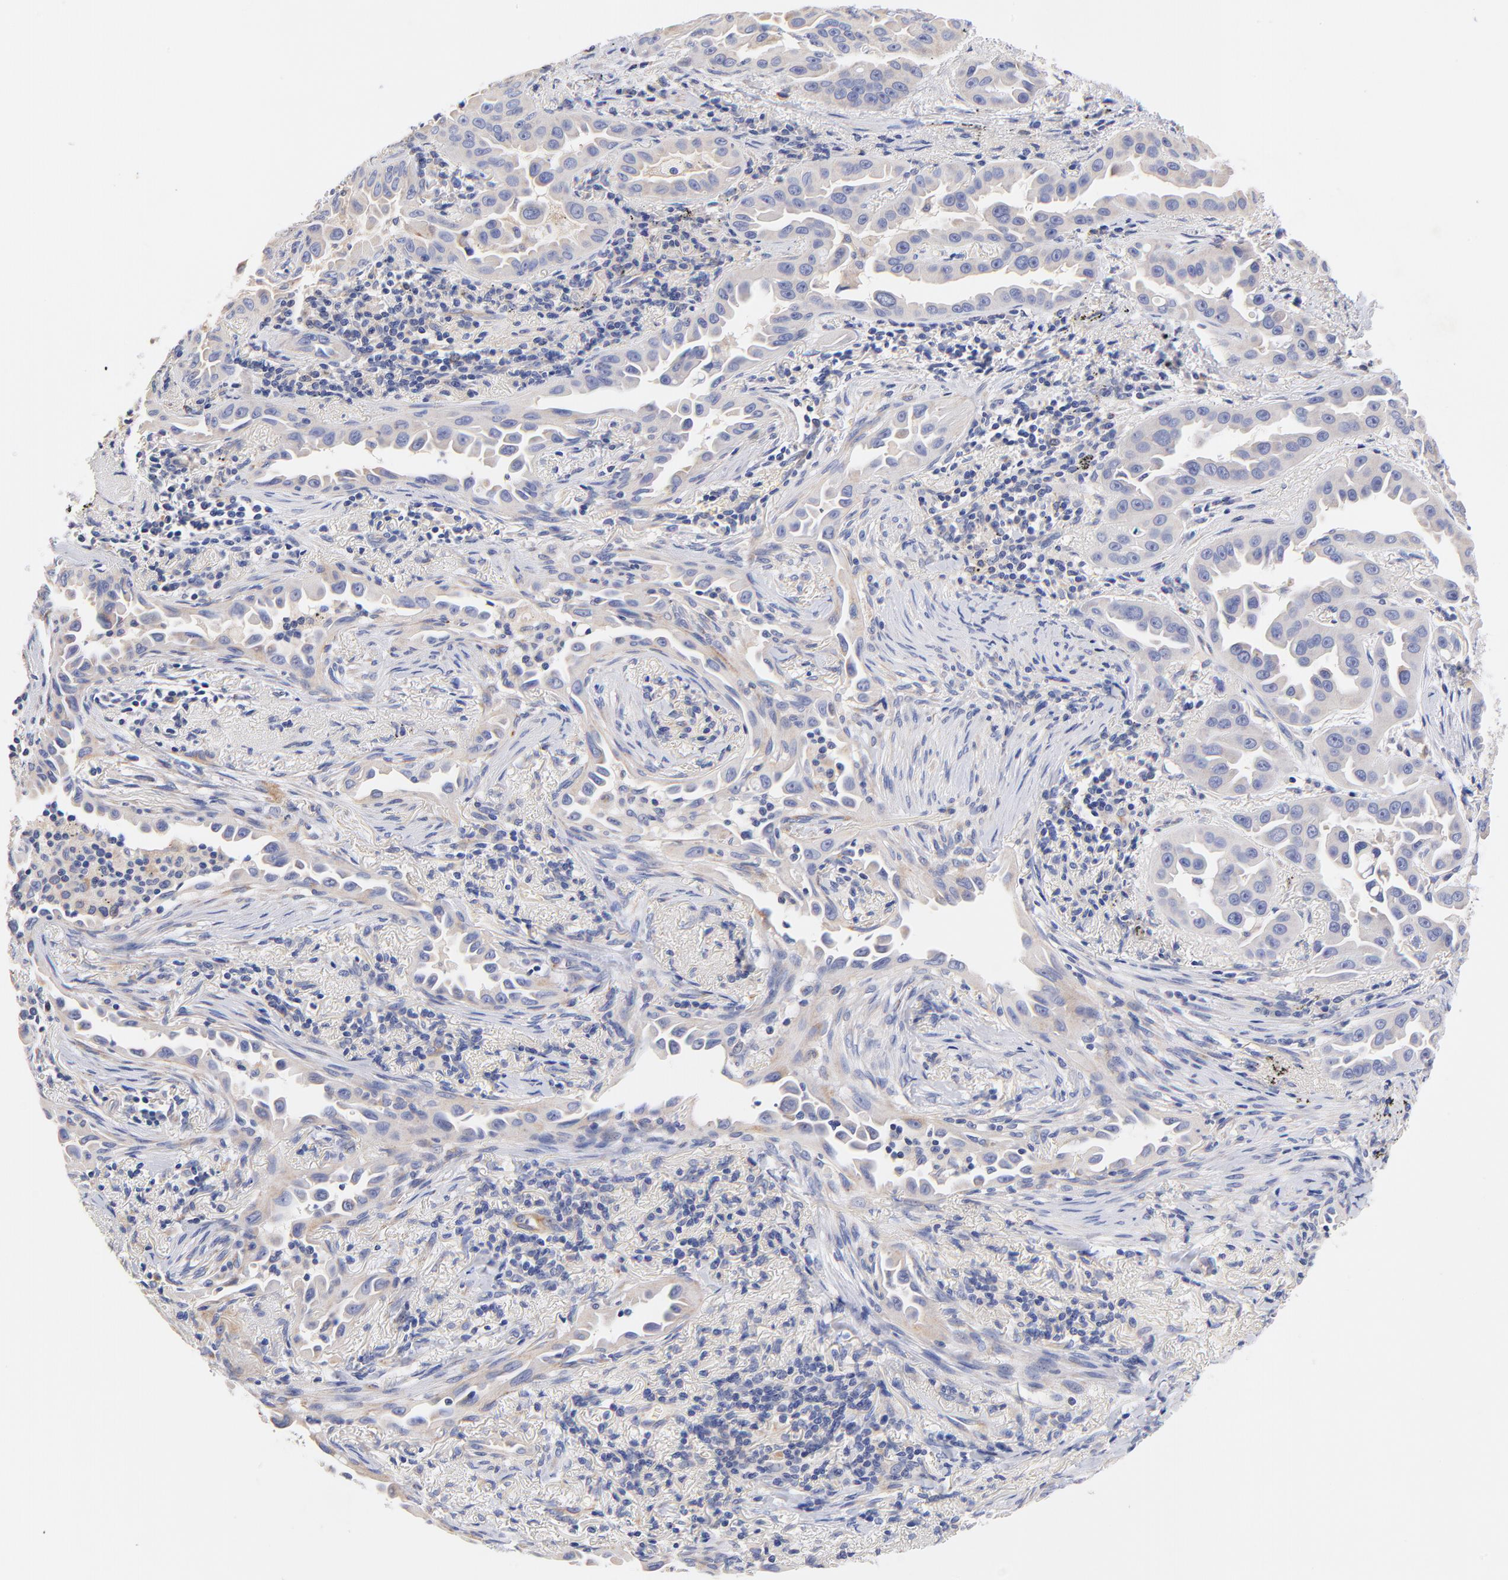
{"staining": {"intensity": "weak", "quantity": ">75%", "location": "cytoplasmic/membranous"}, "tissue": "lung cancer", "cell_type": "Tumor cells", "image_type": "cancer", "snomed": [{"axis": "morphology", "description": "Normal tissue, NOS"}, {"axis": "morphology", "description": "Adenocarcinoma, NOS"}, {"axis": "topography", "description": "Bronchus"}], "caption": "Immunohistochemical staining of human lung adenocarcinoma exhibits low levels of weak cytoplasmic/membranous protein expression in about >75% of tumor cells. Using DAB (3,3'-diaminobenzidine) (brown) and hematoxylin (blue) stains, captured at high magnification using brightfield microscopy.", "gene": "HS3ST1", "patient": {"sex": "male", "age": 68}}